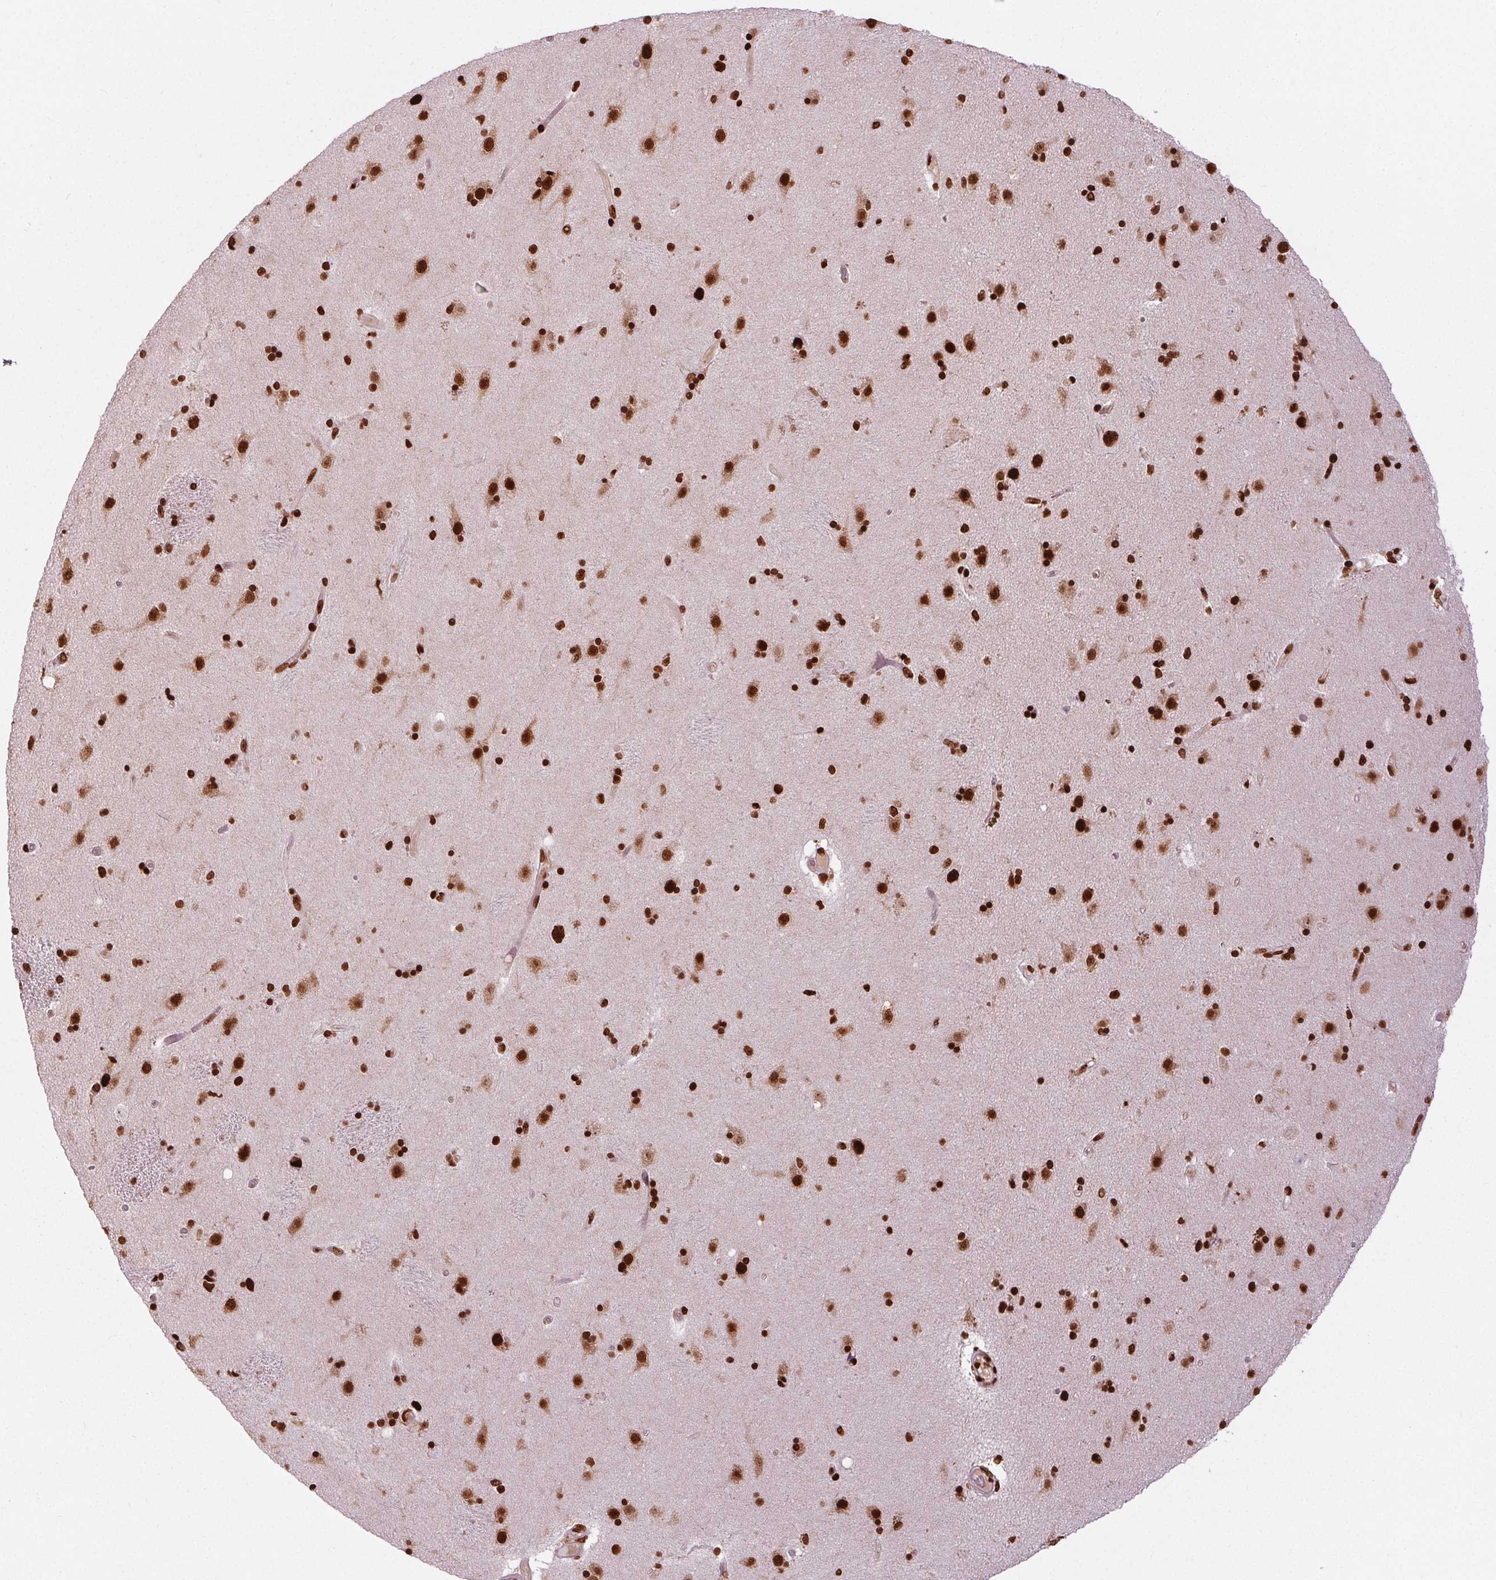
{"staining": {"intensity": "strong", "quantity": "25%-75%", "location": "nuclear"}, "tissue": "caudate", "cell_type": "Glial cells", "image_type": "normal", "snomed": [{"axis": "morphology", "description": "Normal tissue, NOS"}, {"axis": "topography", "description": "Lateral ventricle wall"}], "caption": "Immunohistochemical staining of benign caudate reveals high levels of strong nuclear positivity in approximately 25%-75% of glial cells.", "gene": "BRD4", "patient": {"sex": "female", "age": 71}}